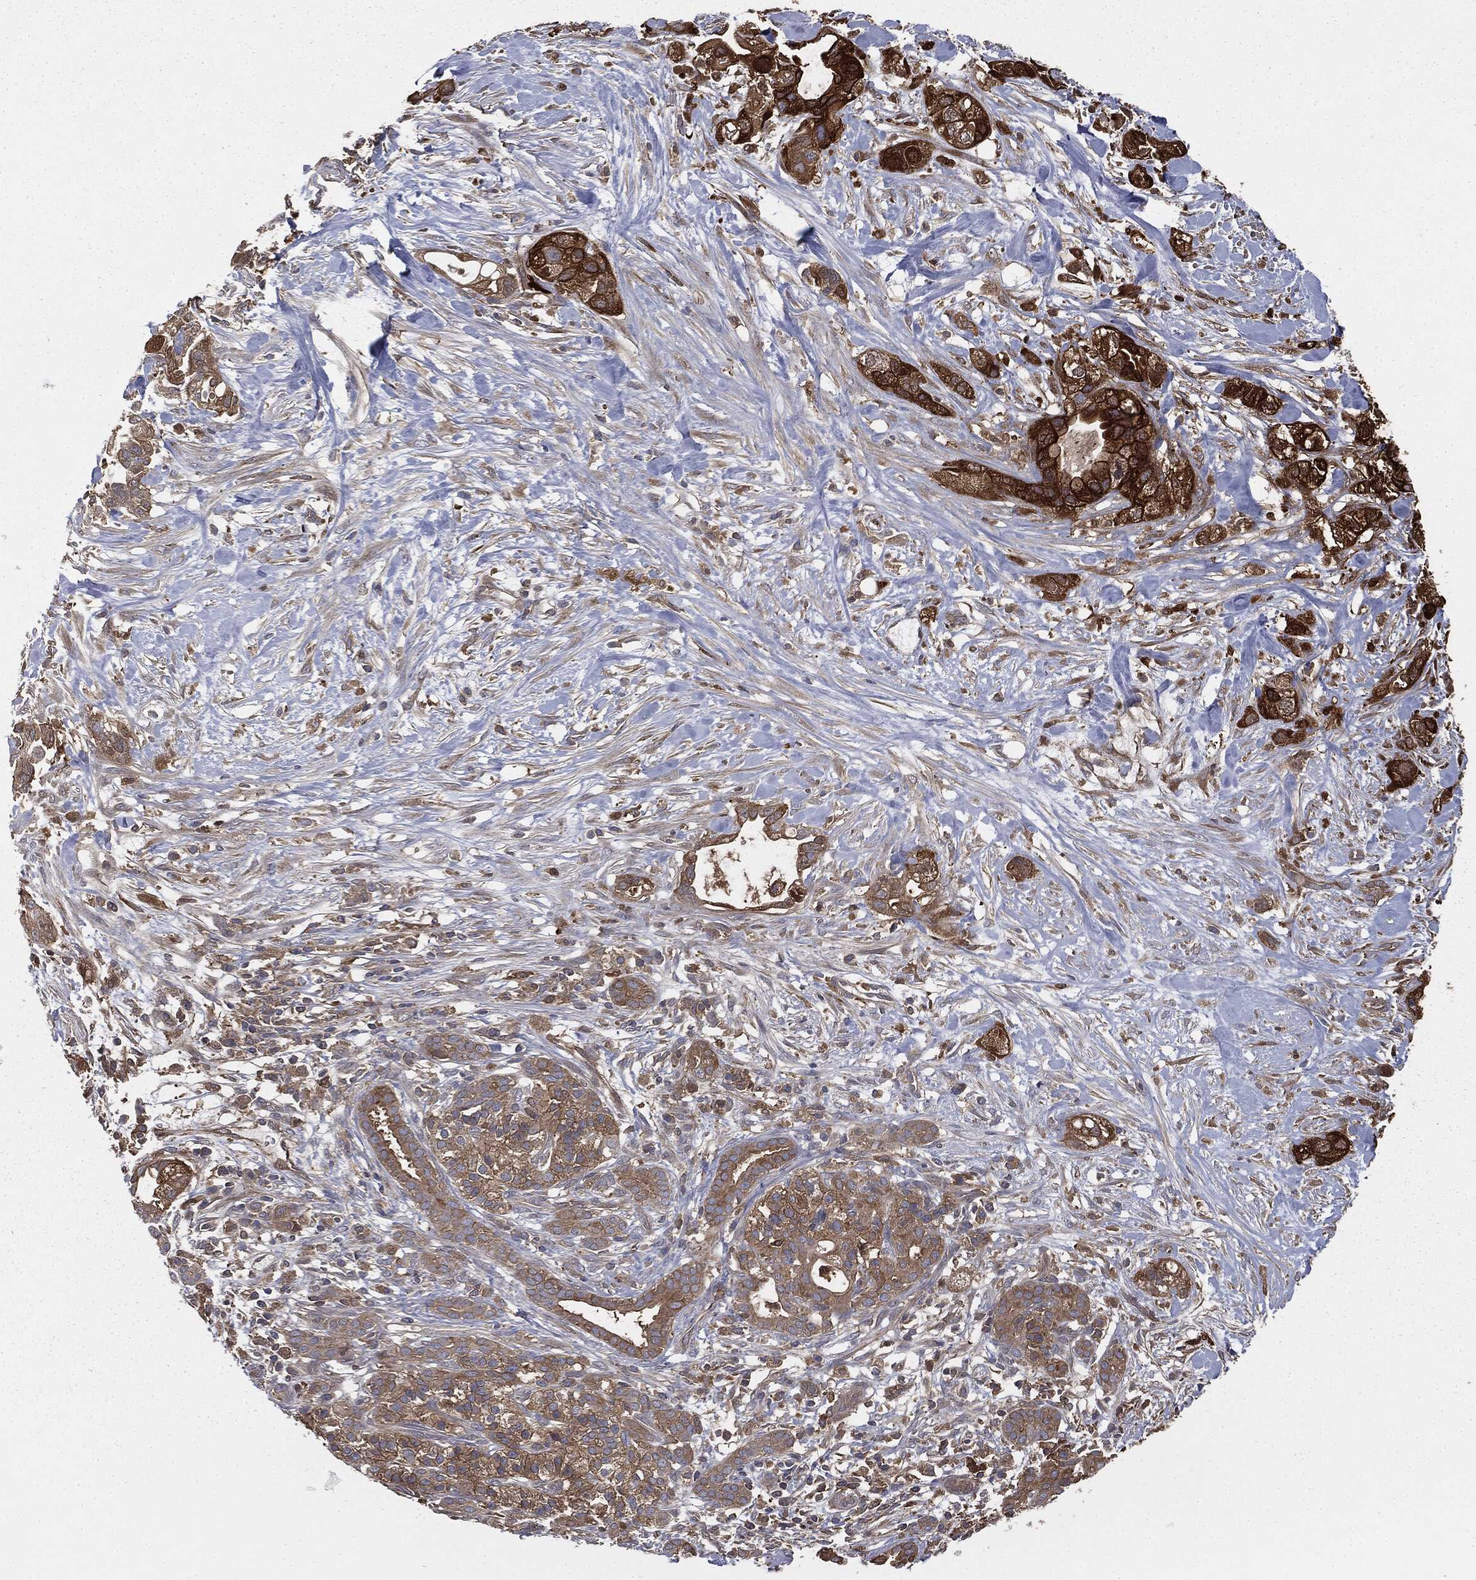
{"staining": {"intensity": "strong", "quantity": "25%-75%", "location": "cytoplasmic/membranous"}, "tissue": "pancreatic cancer", "cell_type": "Tumor cells", "image_type": "cancer", "snomed": [{"axis": "morphology", "description": "Adenocarcinoma, NOS"}, {"axis": "topography", "description": "Pancreas"}], "caption": "There is high levels of strong cytoplasmic/membranous expression in tumor cells of pancreatic cancer, as demonstrated by immunohistochemical staining (brown color).", "gene": "GNB5", "patient": {"sex": "male", "age": 44}}